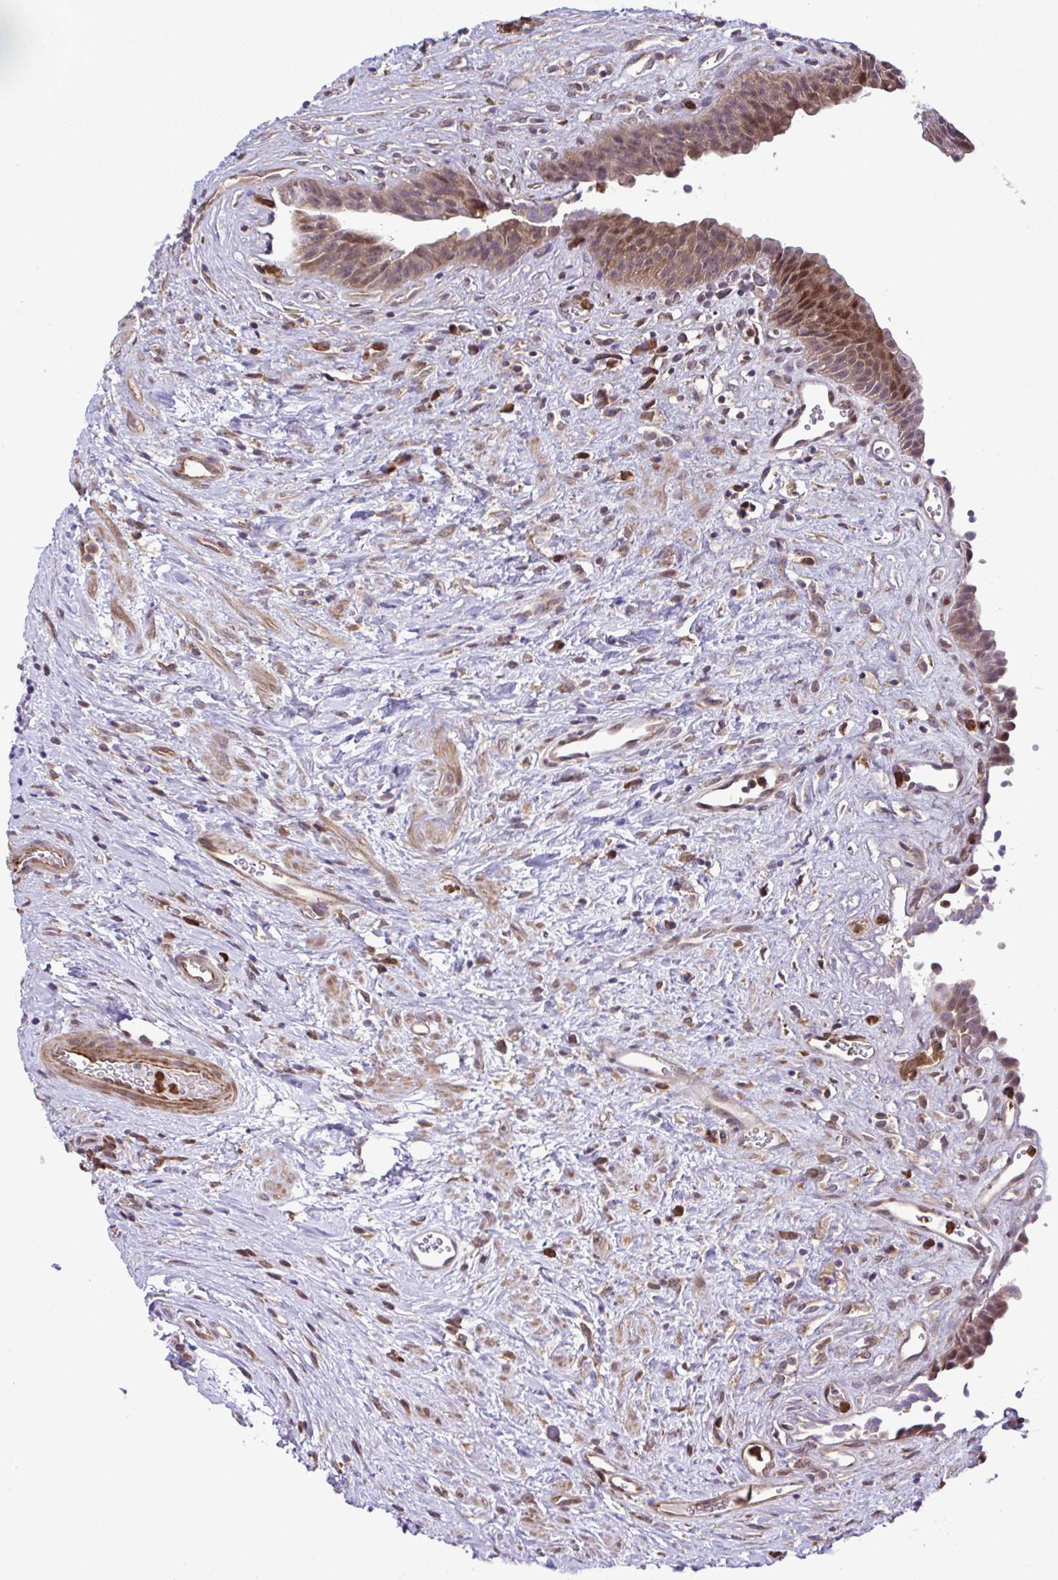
{"staining": {"intensity": "moderate", "quantity": ">75%", "location": "cytoplasmic/membranous,nuclear"}, "tissue": "urinary bladder", "cell_type": "Urothelial cells", "image_type": "normal", "snomed": [{"axis": "morphology", "description": "Normal tissue, NOS"}, {"axis": "topography", "description": "Urinary bladder"}], "caption": "Urothelial cells demonstrate medium levels of moderate cytoplasmic/membranous,nuclear staining in about >75% of cells in normal human urinary bladder.", "gene": "CMPK1", "patient": {"sex": "female", "age": 56}}